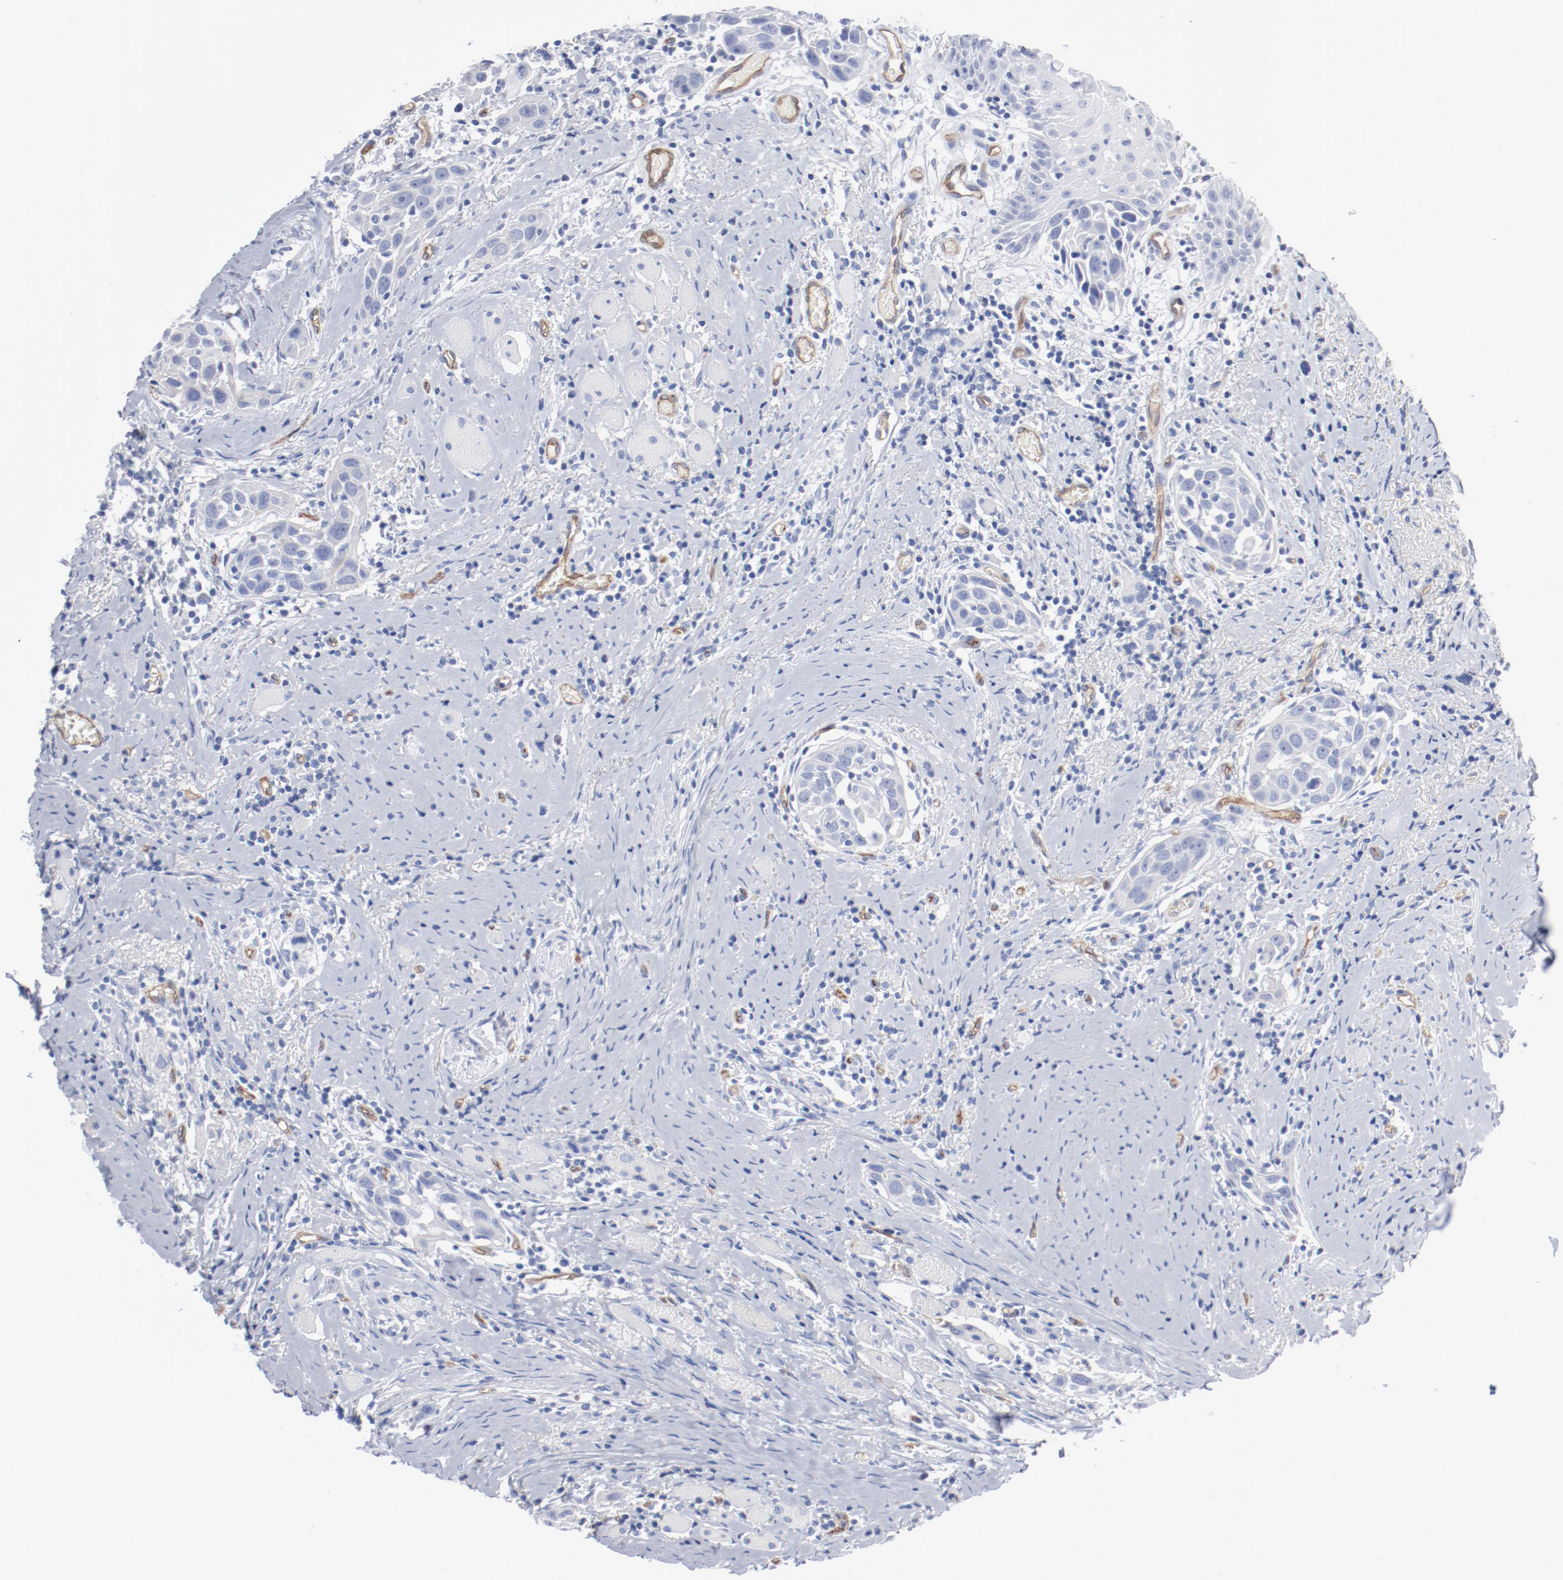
{"staining": {"intensity": "negative", "quantity": "none", "location": "none"}, "tissue": "head and neck cancer", "cell_type": "Tumor cells", "image_type": "cancer", "snomed": [{"axis": "morphology", "description": "Squamous cell carcinoma, NOS"}, {"axis": "topography", "description": "Oral tissue"}, {"axis": "topography", "description": "Head-Neck"}], "caption": "High power microscopy histopathology image of an IHC image of head and neck squamous cell carcinoma, revealing no significant expression in tumor cells. Brightfield microscopy of immunohistochemistry stained with DAB (3,3'-diaminobenzidine) (brown) and hematoxylin (blue), captured at high magnification.", "gene": "SHANK3", "patient": {"sex": "female", "age": 50}}